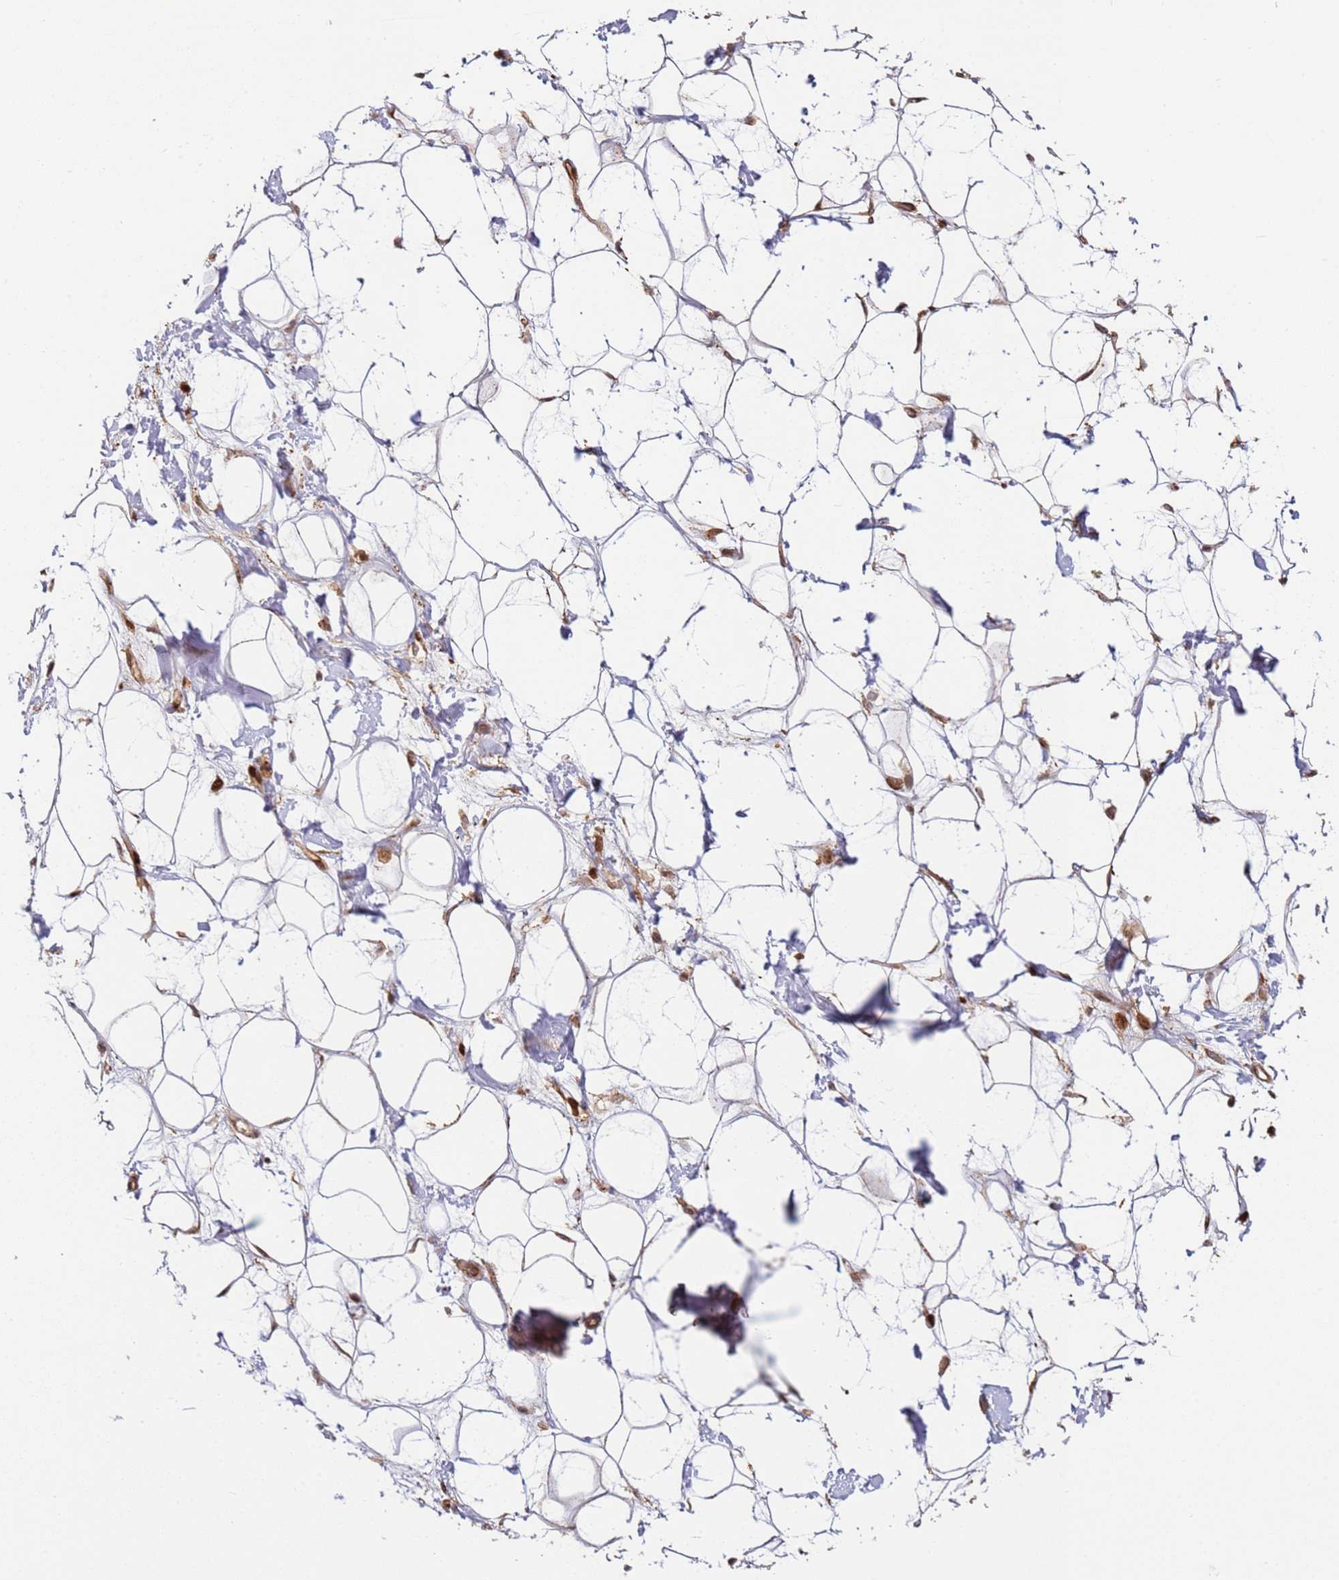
{"staining": {"intensity": "moderate", "quantity": ">75%", "location": "cytoplasmic/membranous"}, "tissue": "adipose tissue", "cell_type": "Adipocytes", "image_type": "normal", "snomed": [{"axis": "morphology", "description": "Normal tissue, NOS"}, {"axis": "topography", "description": "Breast"}], "caption": "Immunohistochemical staining of unremarkable human adipose tissue exhibits moderate cytoplasmic/membranous protein expression in about >75% of adipocytes.", "gene": "TMEM233", "patient": {"sex": "female", "age": 26}}